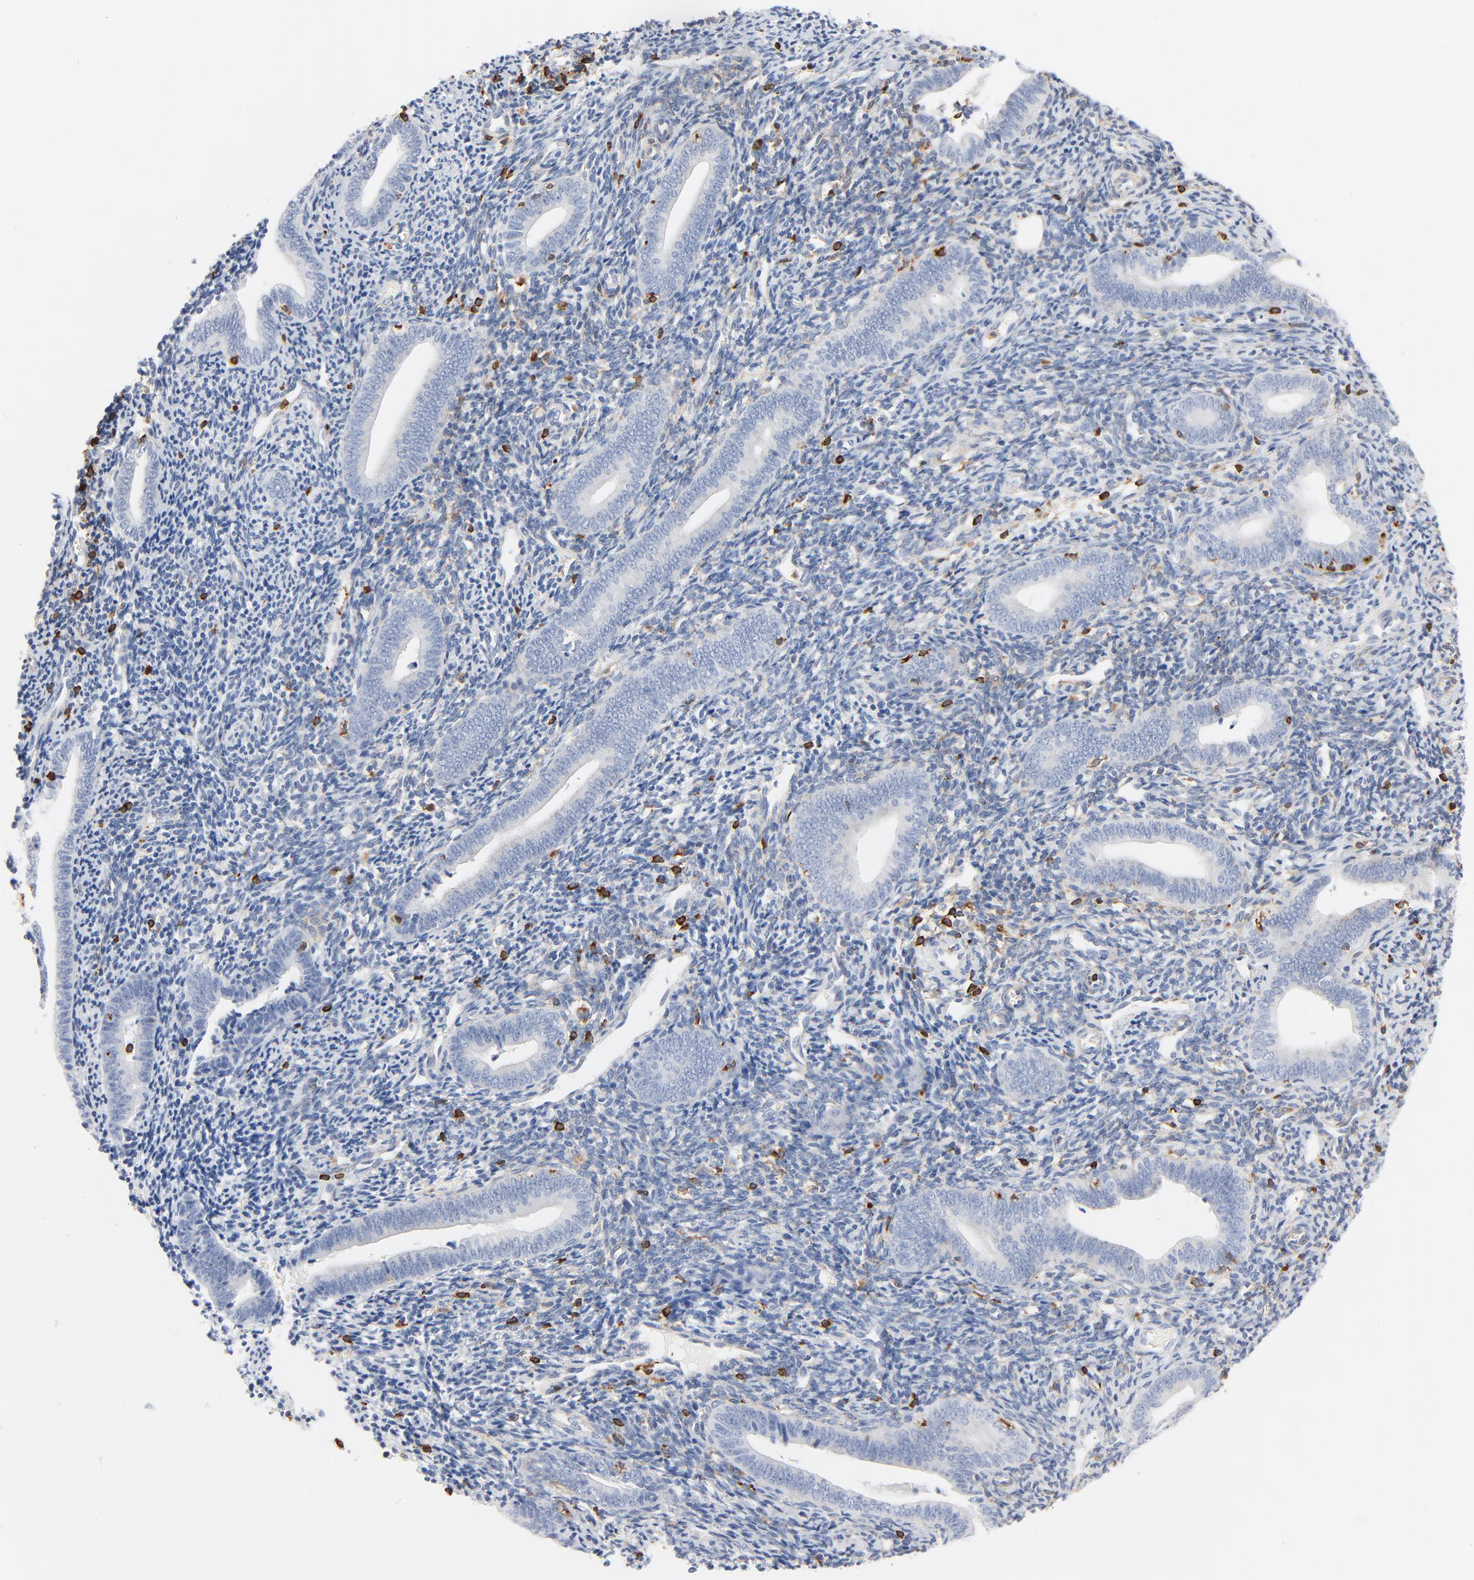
{"staining": {"intensity": "strong", "quantity": "<25%", "location": "cytoplasmic/membranous"}, "tissue": "endometrium", "cell_type": "Cells in endometrial stroma", "image_type": "normal", "snomed": [{"axis": "morphology", "description": "Normal tissue, NOS"}, {"axis": "topography", "description": "Uterus"}, {"axis": "topography", "description": "Endometrium"}], "caption": "A medium amount of strong cytoplasmic/membranous expression is appreciated in approximately <25% of cells in endometrial stroma in normal endometrium.", "gene": "SH3KBP1", "patient": {"sex": "female", "age": 33}}